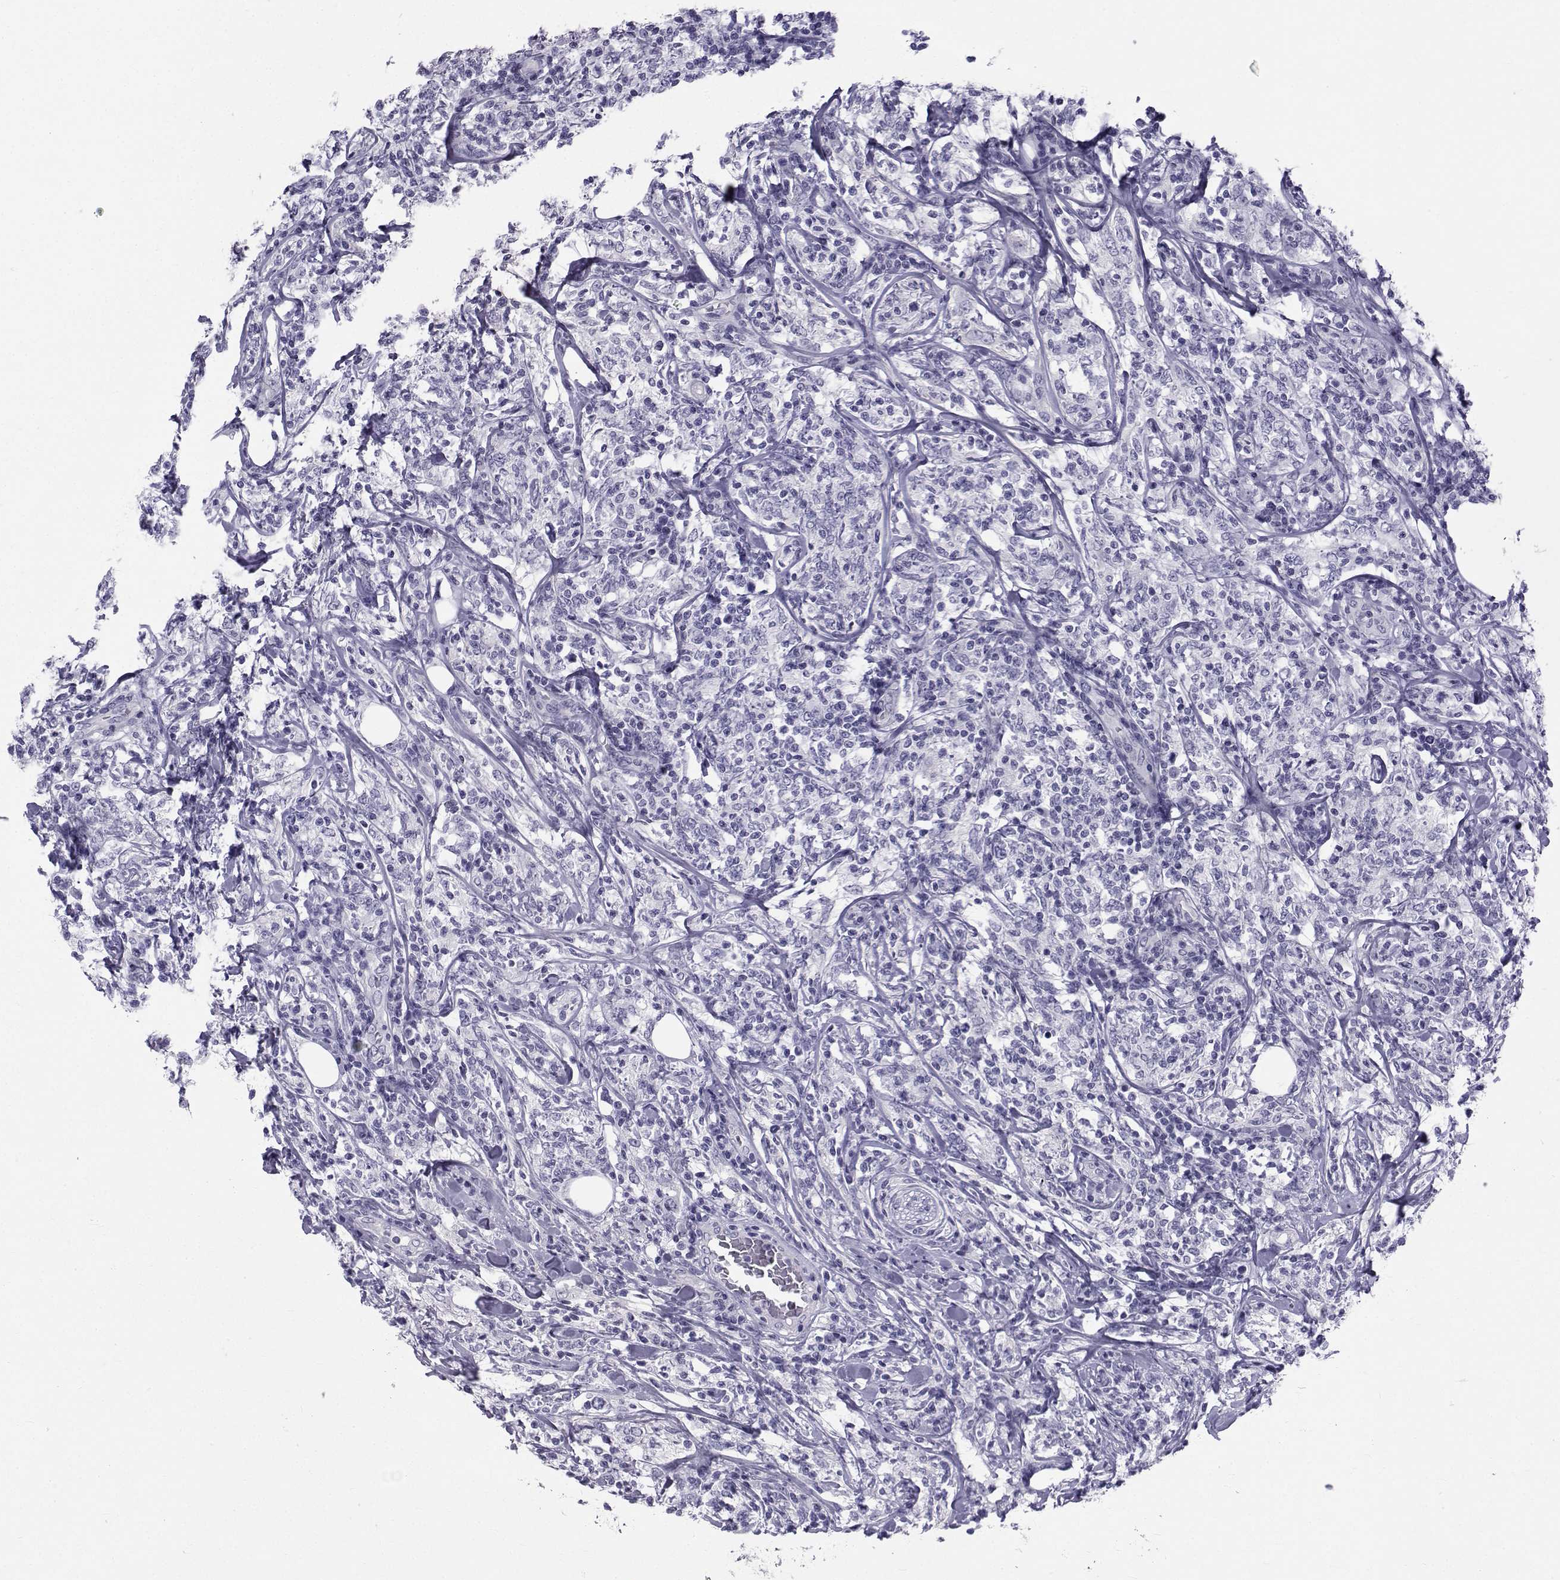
{"staining": {"intensity": "negative", "quantity": "none", "location": "none"}, "tissue": "lymphoma", "cell_type": "Tumor cells", "image_type": "cancer", "snomed": [{"axis": "morphology", "description": "Malignant lymphoma, non-Hodgkin's type, High grade"}, {"axis": "topography", "description": "Lymph node"}], "caption": "Immunohistochemistry of human malignant lymphoma, non-Hodgkin's type (high-grade) reveals no expression in tumor cells.", "gene": "SPANXD", "patient": {"sex": "female", "age": 84}}